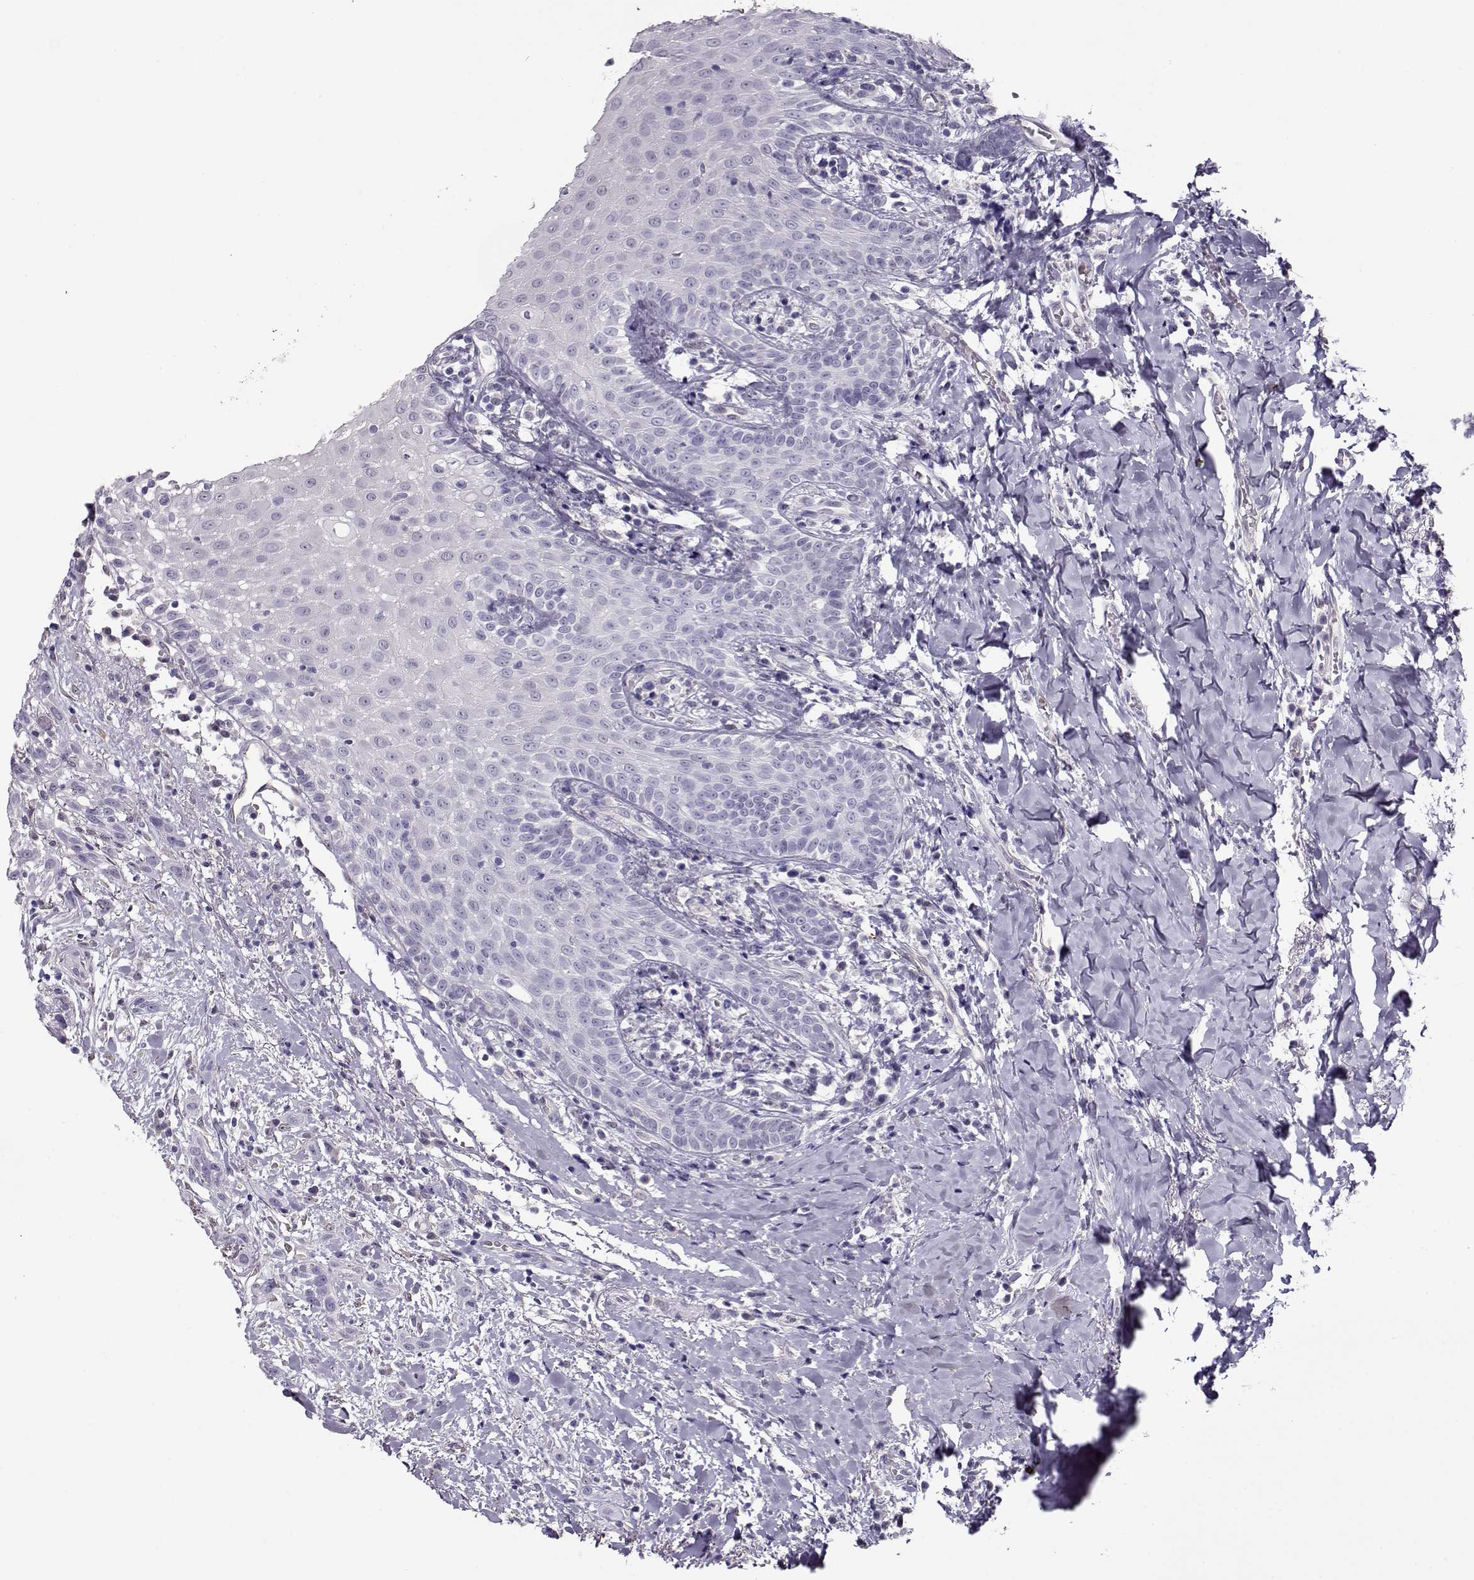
{"staining": {"intensity": "negative", "quantity": "none", "location": "none"}, "tissue": "head and neck cancer", "cell_type": "Tumor cells", "image_type": "cancer", "snomed": [{"axis": "morphology", "description": "Normal tissue, NOS"}, {"axis": "morphology", "description": "Squamous cell carcinoma, NOS"}, {"axis": "topography", "description": "Oral tissue"}, {"axis": "topography", "description": "Salivary gland"}, {"axis": "topography", "description": "Head-Neck"}], "caption": "Head and neck squamous cell carcinoma was stained to show a protein in brown. There is no significant staining in tumor cells.", "gene": "CCR8", "patient": {"sex": "female", "age": 62}}